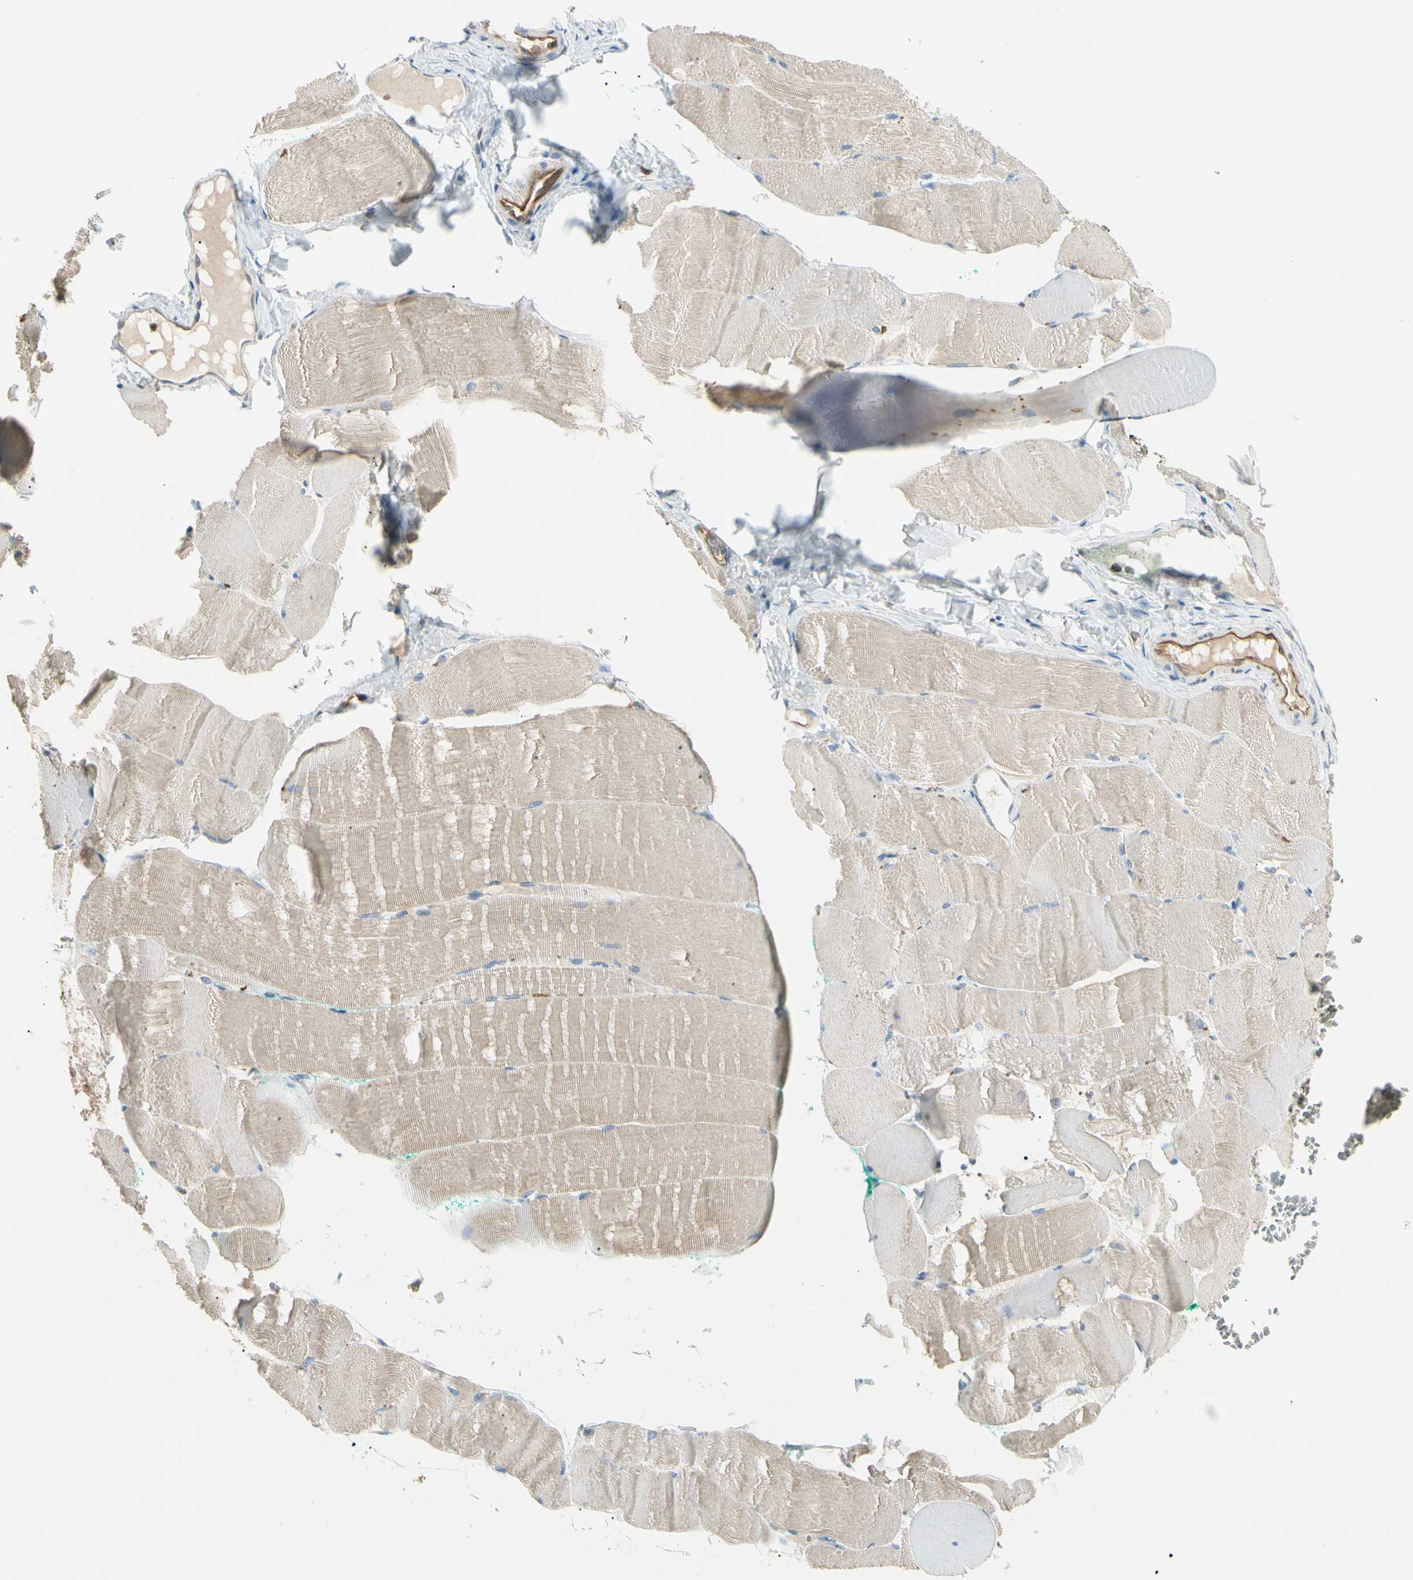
{"staining": {"intensity": "weak", "quantity": "25%-75%", "location": "cytoplasmic/membranous"}, "tissue": "skeletal muscle", "cell_type": "Myocytes", "image_type": "normal", "snomed": [{"axis": "morphology", "description": "Normal tissue, NOS"}, {"axis": "morphology", "description": "Squamous cell carcinoma, NOS"}, {"axis": "topography", "description": "Skeletal muscle"}], "caption": "DAB (3,3'-diaminobenzidine) immunohistochemical staining of normal skeletal muscle shows weak cytoplasmic/membranous protein staining in approximately 25%-75% of myocytes.", "gene": "LPCAT2", "patient": {"sex": "male", "age": 51}}